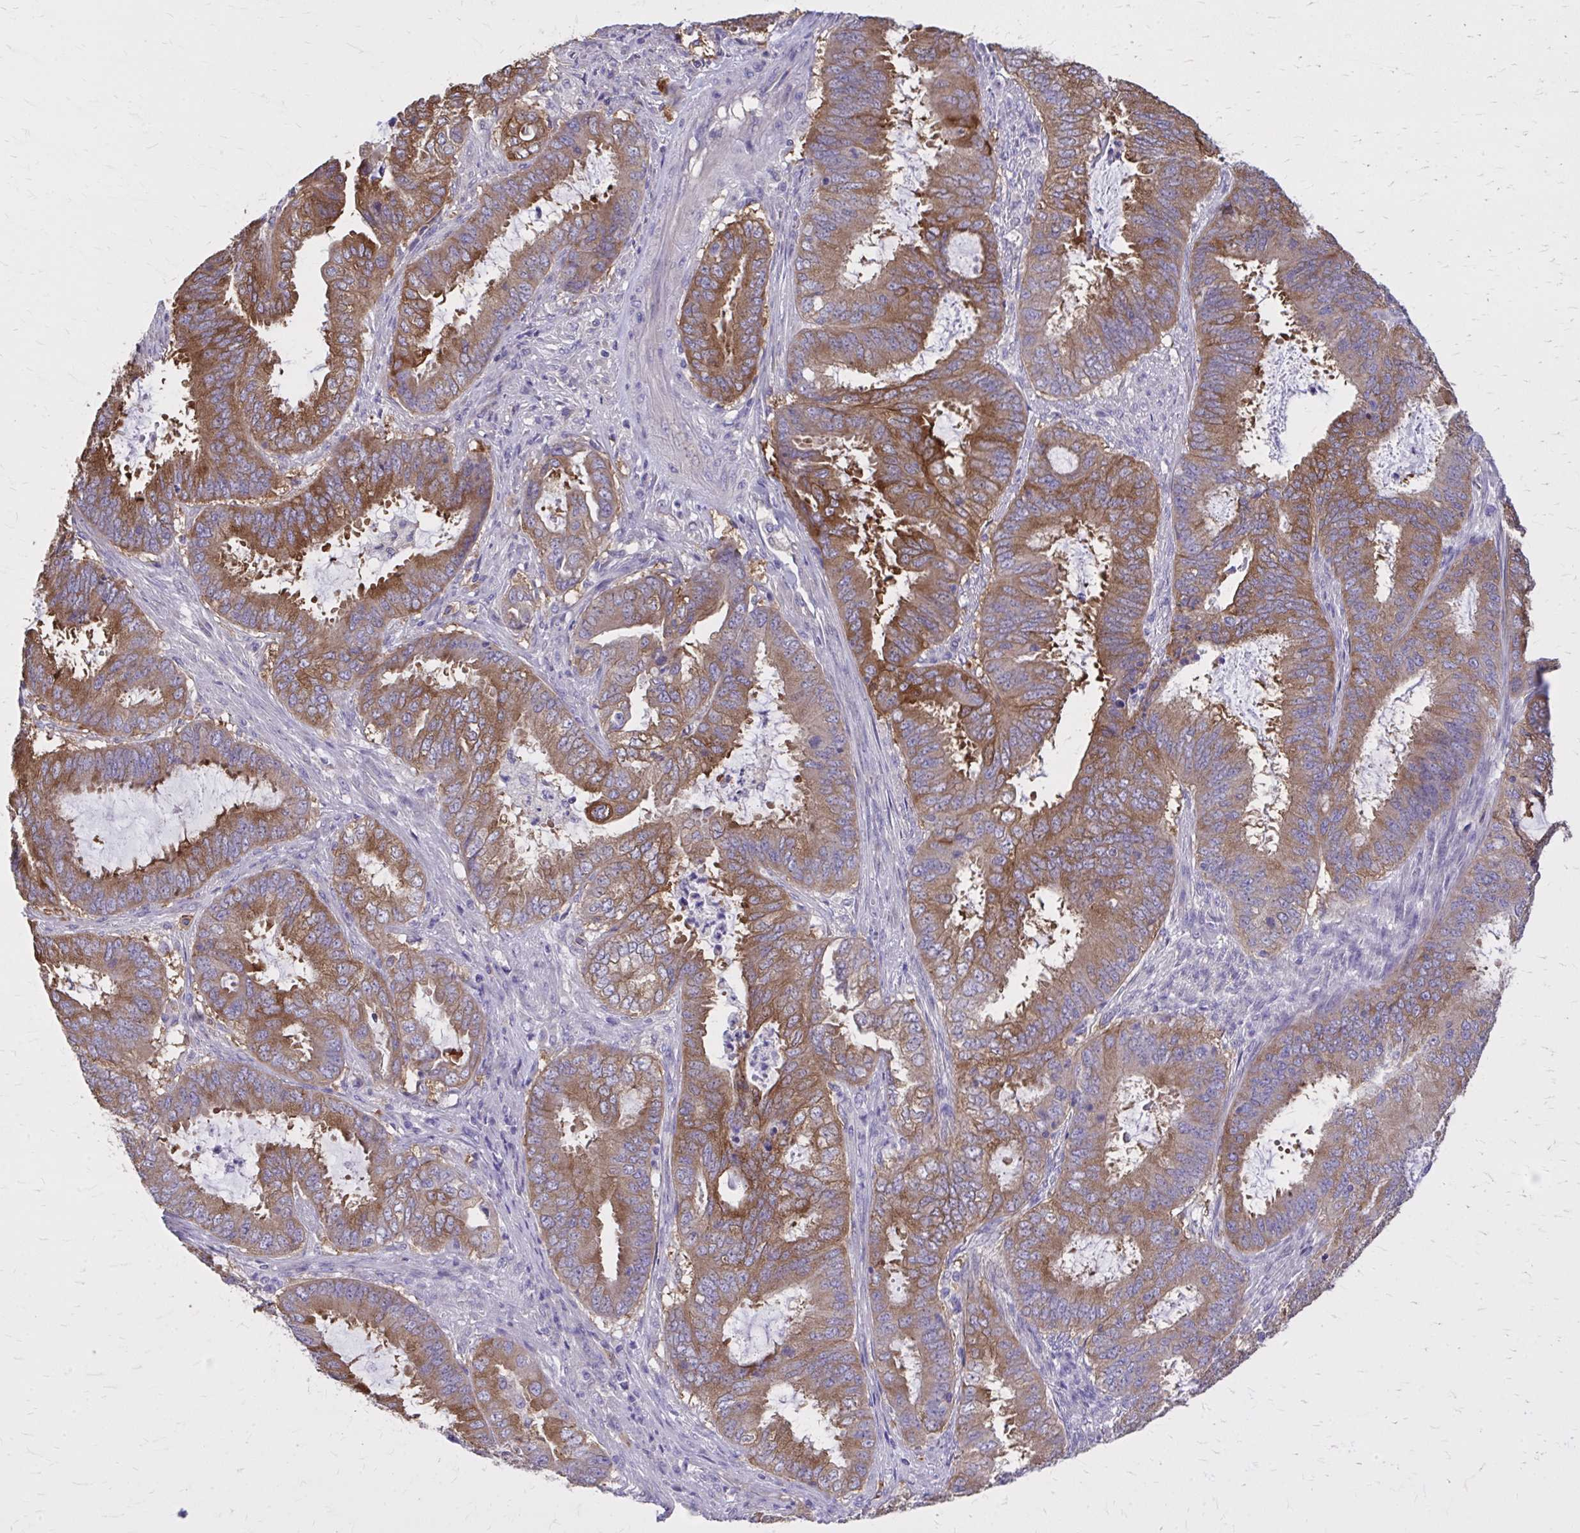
{"staining": {"intensity": "strong", "quantity": ">75%", "location": "cytoplasmic/membranous"}, "tissue": "endometrial cancer", "cell_type": "Tumor cells", "image_type": "cancer", "snomed": [{"axis": "morphology", "description": "Adenocarcinoma, NOS"}, {"axis": "topography", "description": "Endometrium"}], "caption": "Endometrial adenocarcinoma stained with DAB immunohistochemistry demonstrates high levels of strong cytoplasmic/membranous expression in about >75% of tumor cells. (Brightfield microscopy of DAB IHC at high magnification).", "gene": "EPB41L1", "patient": {"sex": "female", "age": 51}}